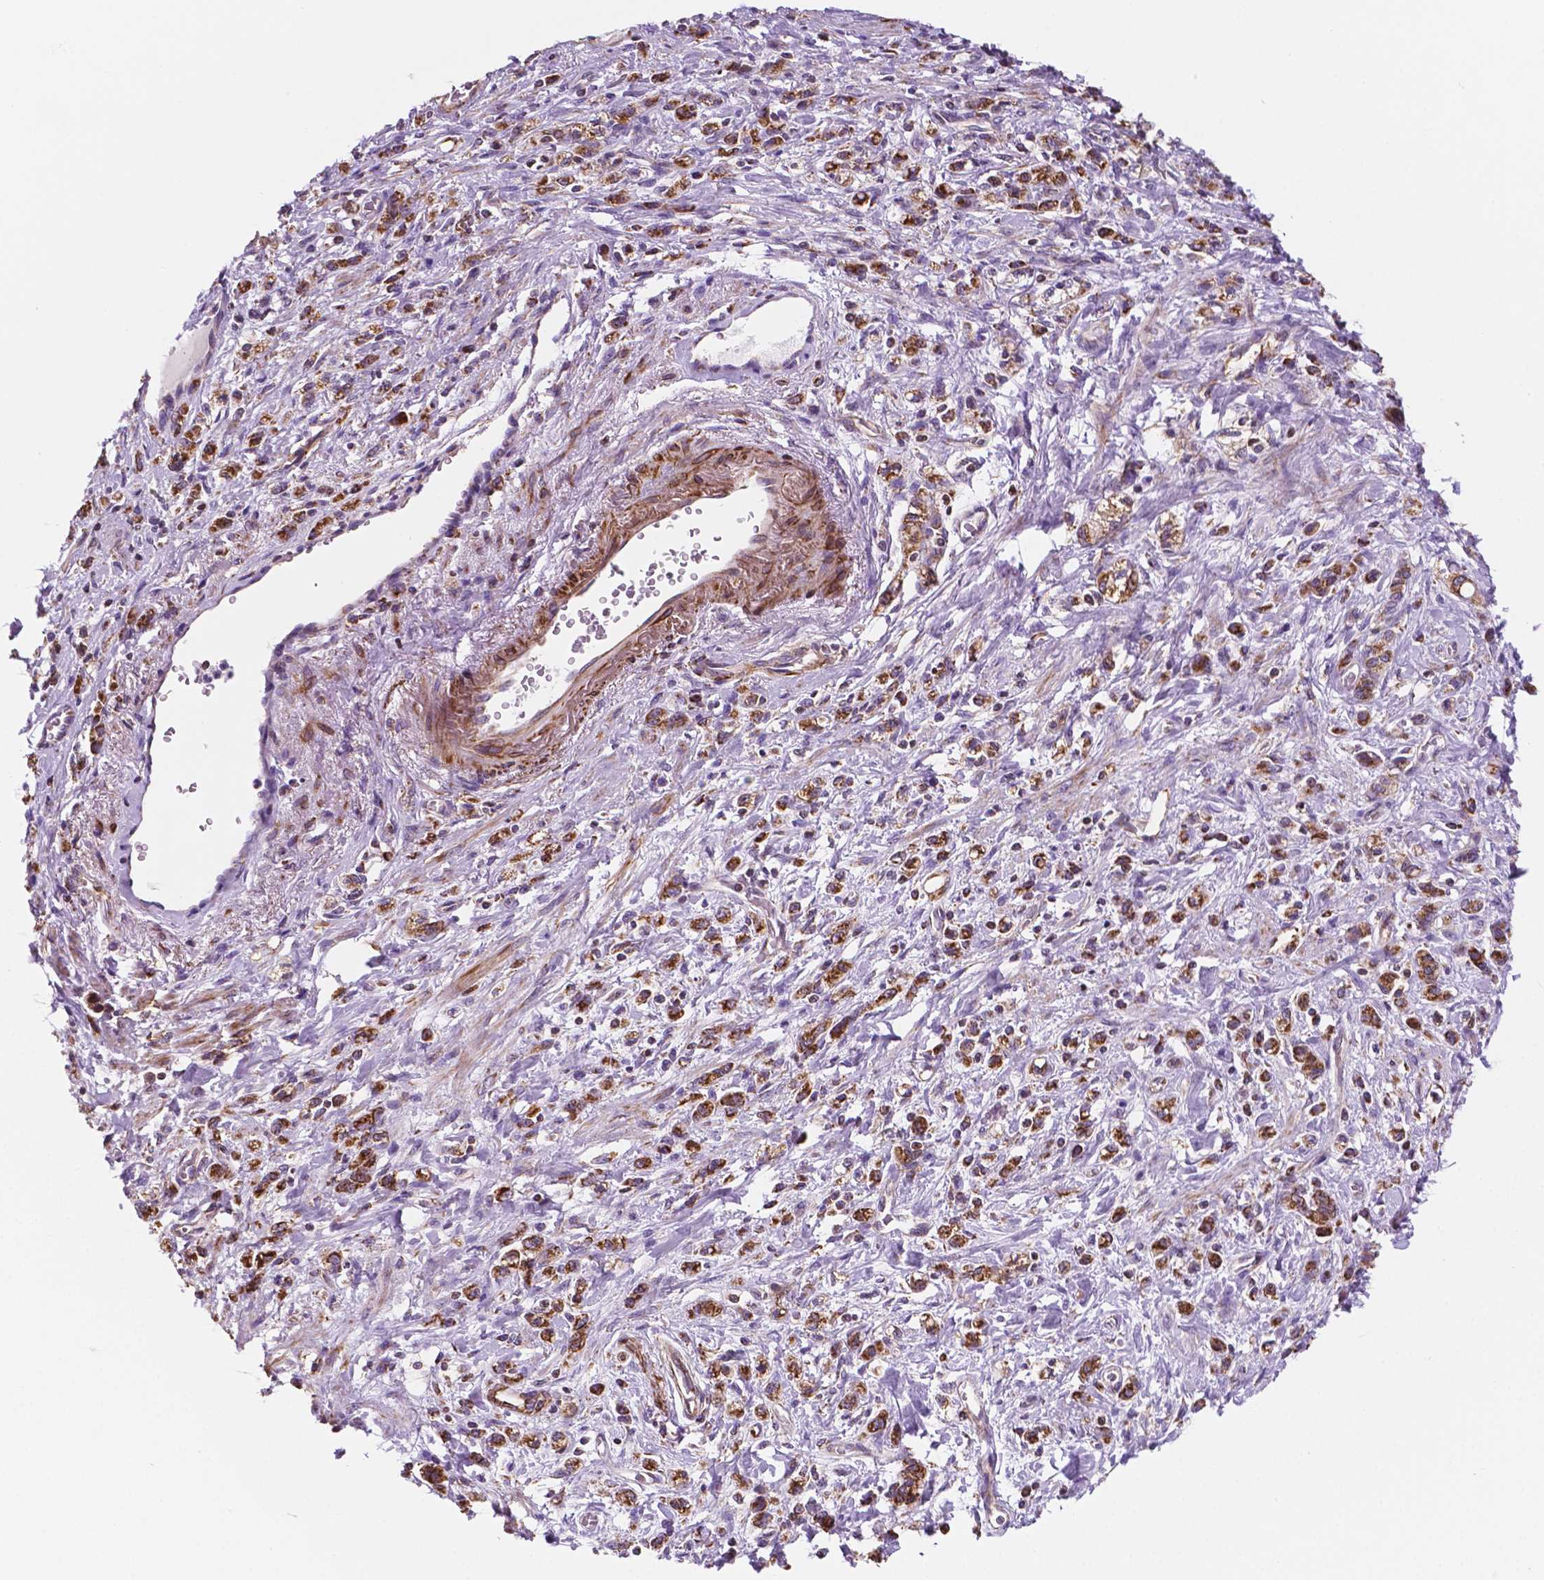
{"staining": {"intensity": "strong", "quantity": ">75%", "location": "cytoplasmic/membranous"}, "tissue": "stomach cancer", "cell_type": "Tumor cells", "image_type": "cancer", "snomed": [{"axis": "morphology", "description": "Adenocarcinoma, NOS"}, {"axis": "topography", "description": "Stomach"}], "caption": "This is a micrograph of IHC staining of stomach cancer (adenocarcinoma), which shows strong expression in the cytoplasmic/membranous of tumor cells.", "gene": "GEMIN4", "patient": {"sex": "male", "age": 77}}